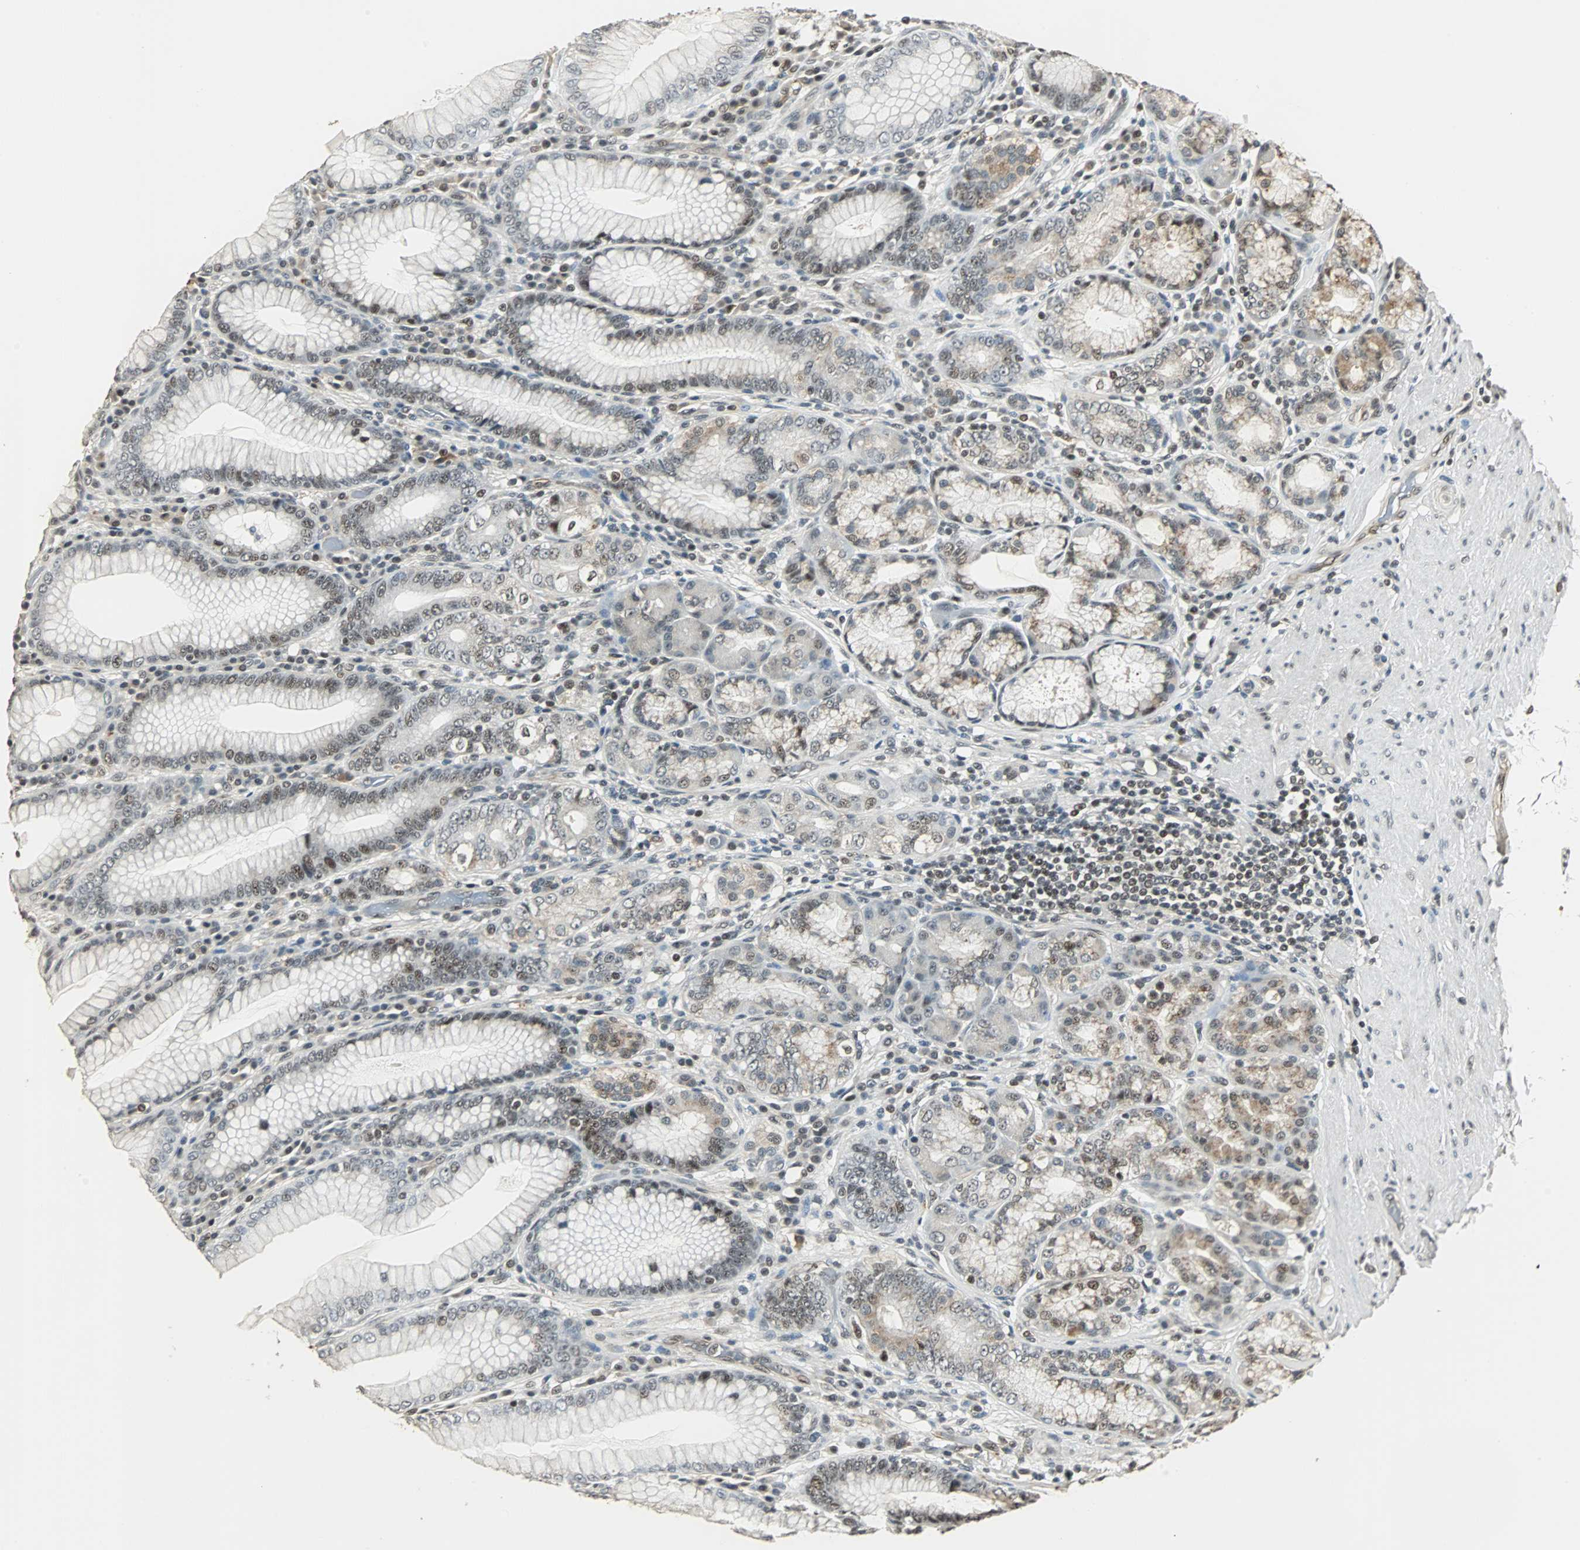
{"staining": {"intensity": "strong", "quantity": "25%-75%", "location": "cytoplasmic/membranous,nuclear"}, "tissue": "stomach", "cell_type": "Glandular cells", "image_type": "normal", "snomed": [{"axis": "morphology", "description": "Normal tissue, NOS"}, {"axis": "topography", "description": "Stomach, lower"}], "caption": "Immunohistochemistry image of benign human stomach stained for a protein (brown), which reveals high levels of strong cytoplasmic/membranous,nuclear expression in approximately 25%-75% of glandular cells.", "gene": "MED4", "patient": {"sex": "female", "age": 76}}